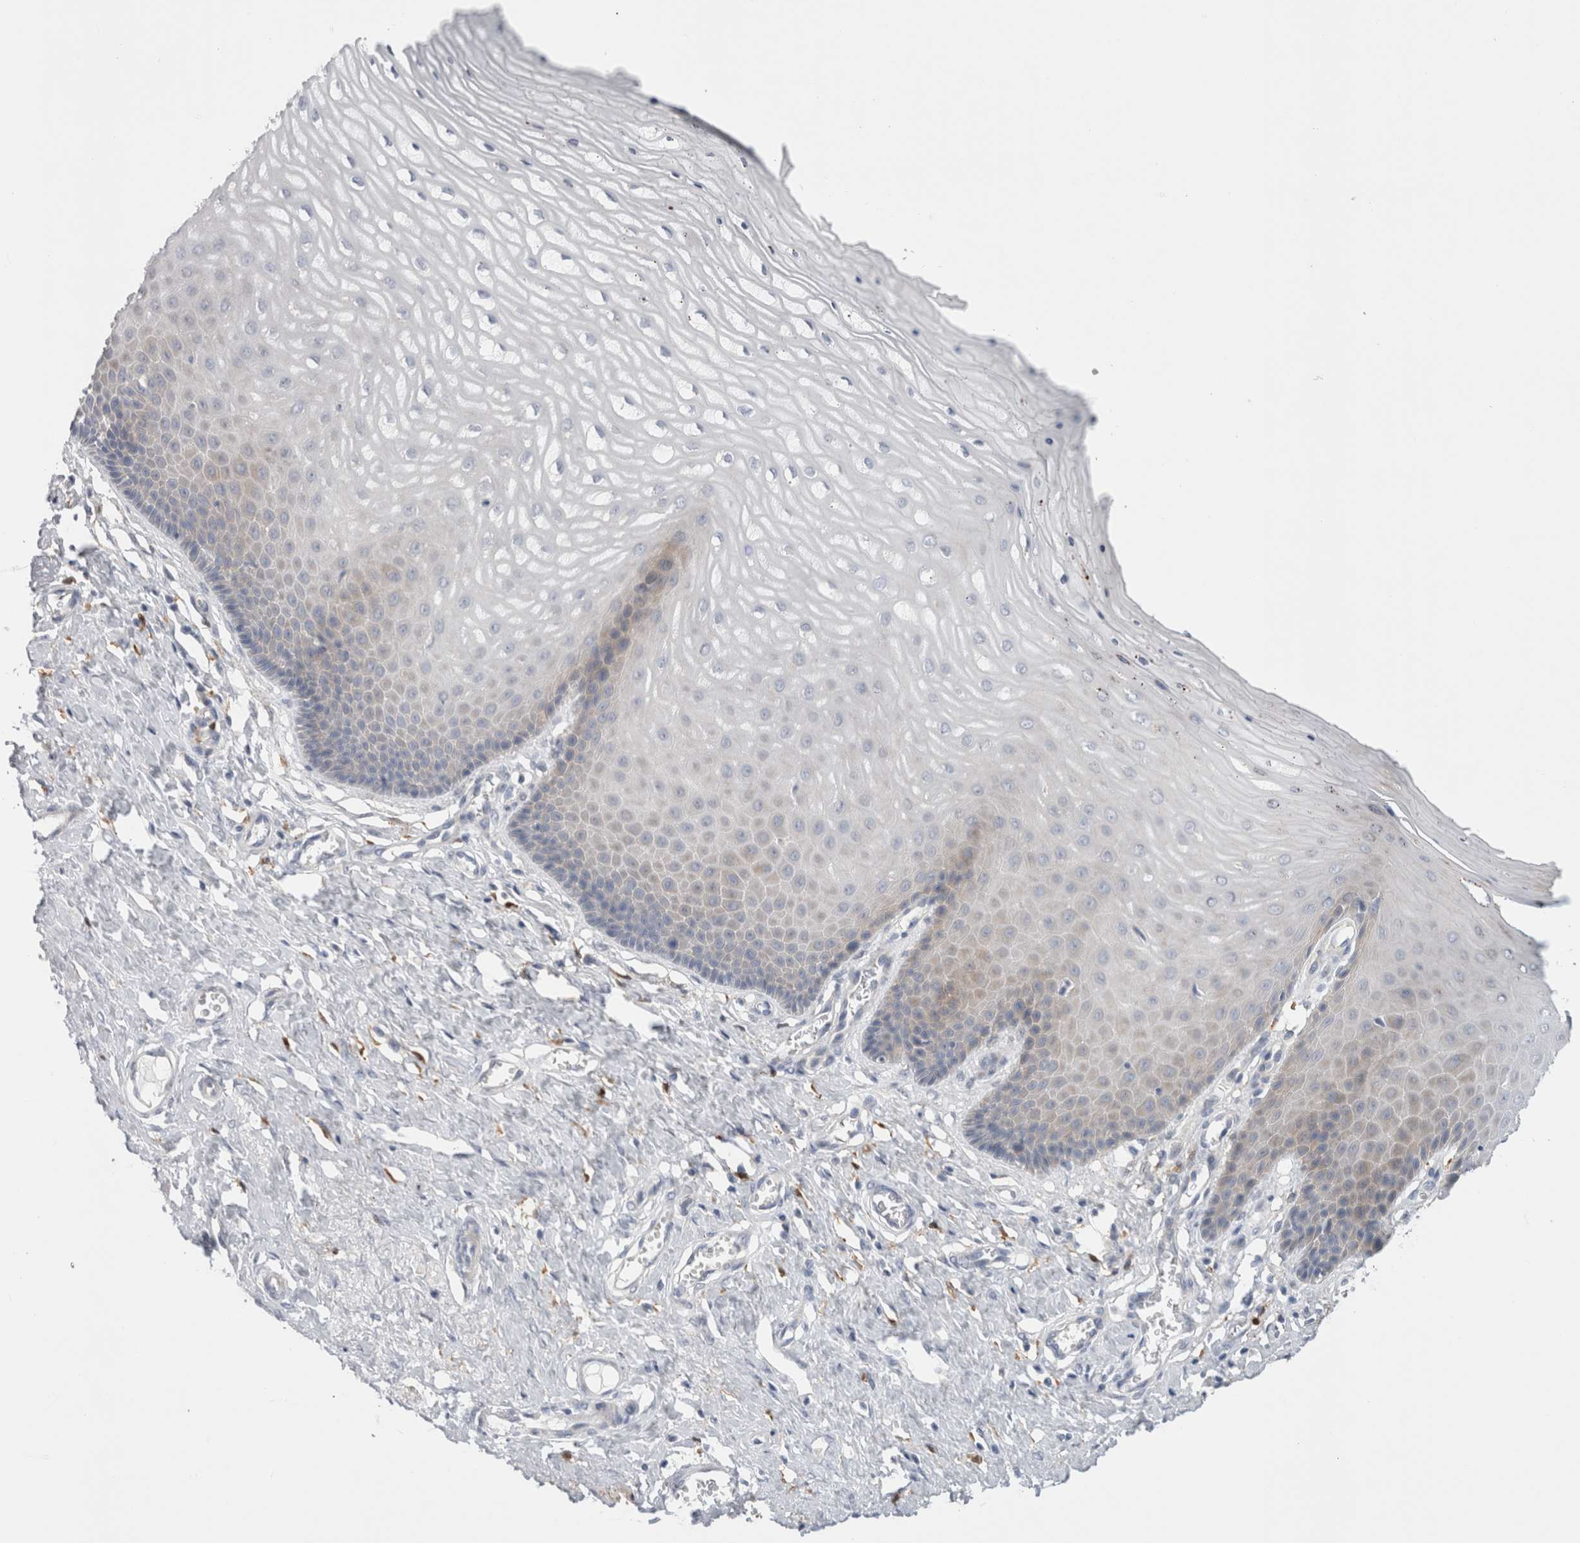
{"staining": {"intensity": "weak", "quantity": "<25%", "location": "cytoplasmic/membranous"}, "tissue": "cervix", "cell_type": "Squamous epithelial cells", "image_type": "normal", "snomed": [{"axis": "morphology", "description": "Normal tissue, NOS"}, {"axis": "topography", "description": "Cervix"}], "caption": "Immunohistochemistry (IHC) of normal cervix exhibits no expression in squamous epithelial cells.", "gene": "SLC20A2", "patient": {"sex": "female", "age": 55}}